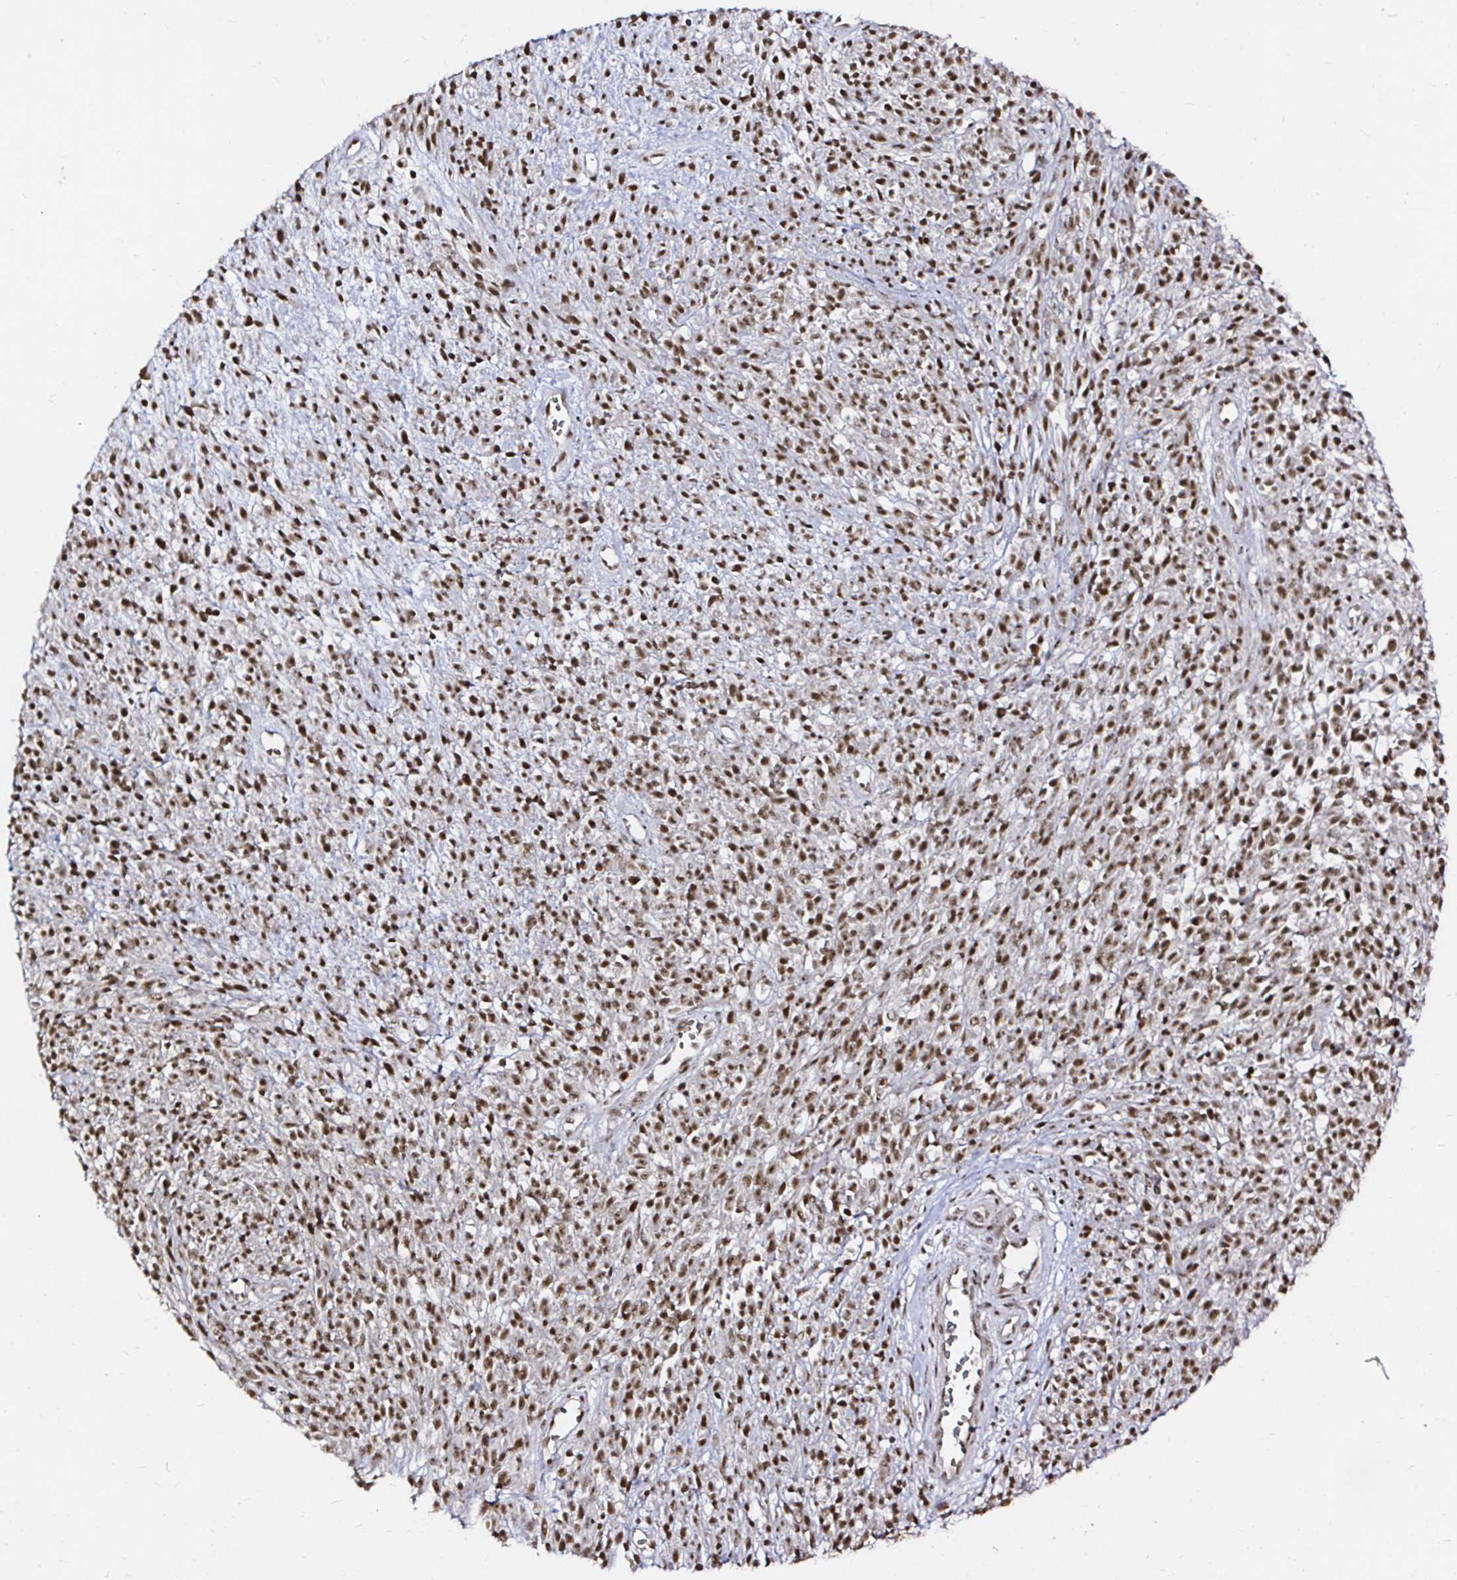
{"staining": {"intensity": "moderate", "quantity": ">75%", "location": "nuclear"}, "tissue": "melanoma", "cell_type": "Tumor cells", "image_type": "cancer", "snomed": [{"axis": "morphology", "description": "Malignant melanoma, NOS"}, {"axis": "topography", "description": "Skin"}, {"axis": "topography", "description": "Skin of trunk"}], "caption": "An image showing moderate nuclear expression in approximately >75% of tumor cells in melanoma, as visualized by brown immunohistochemical staining.", "gene": "SNRPC", "patient": {"sex": "male", "age": 74}}